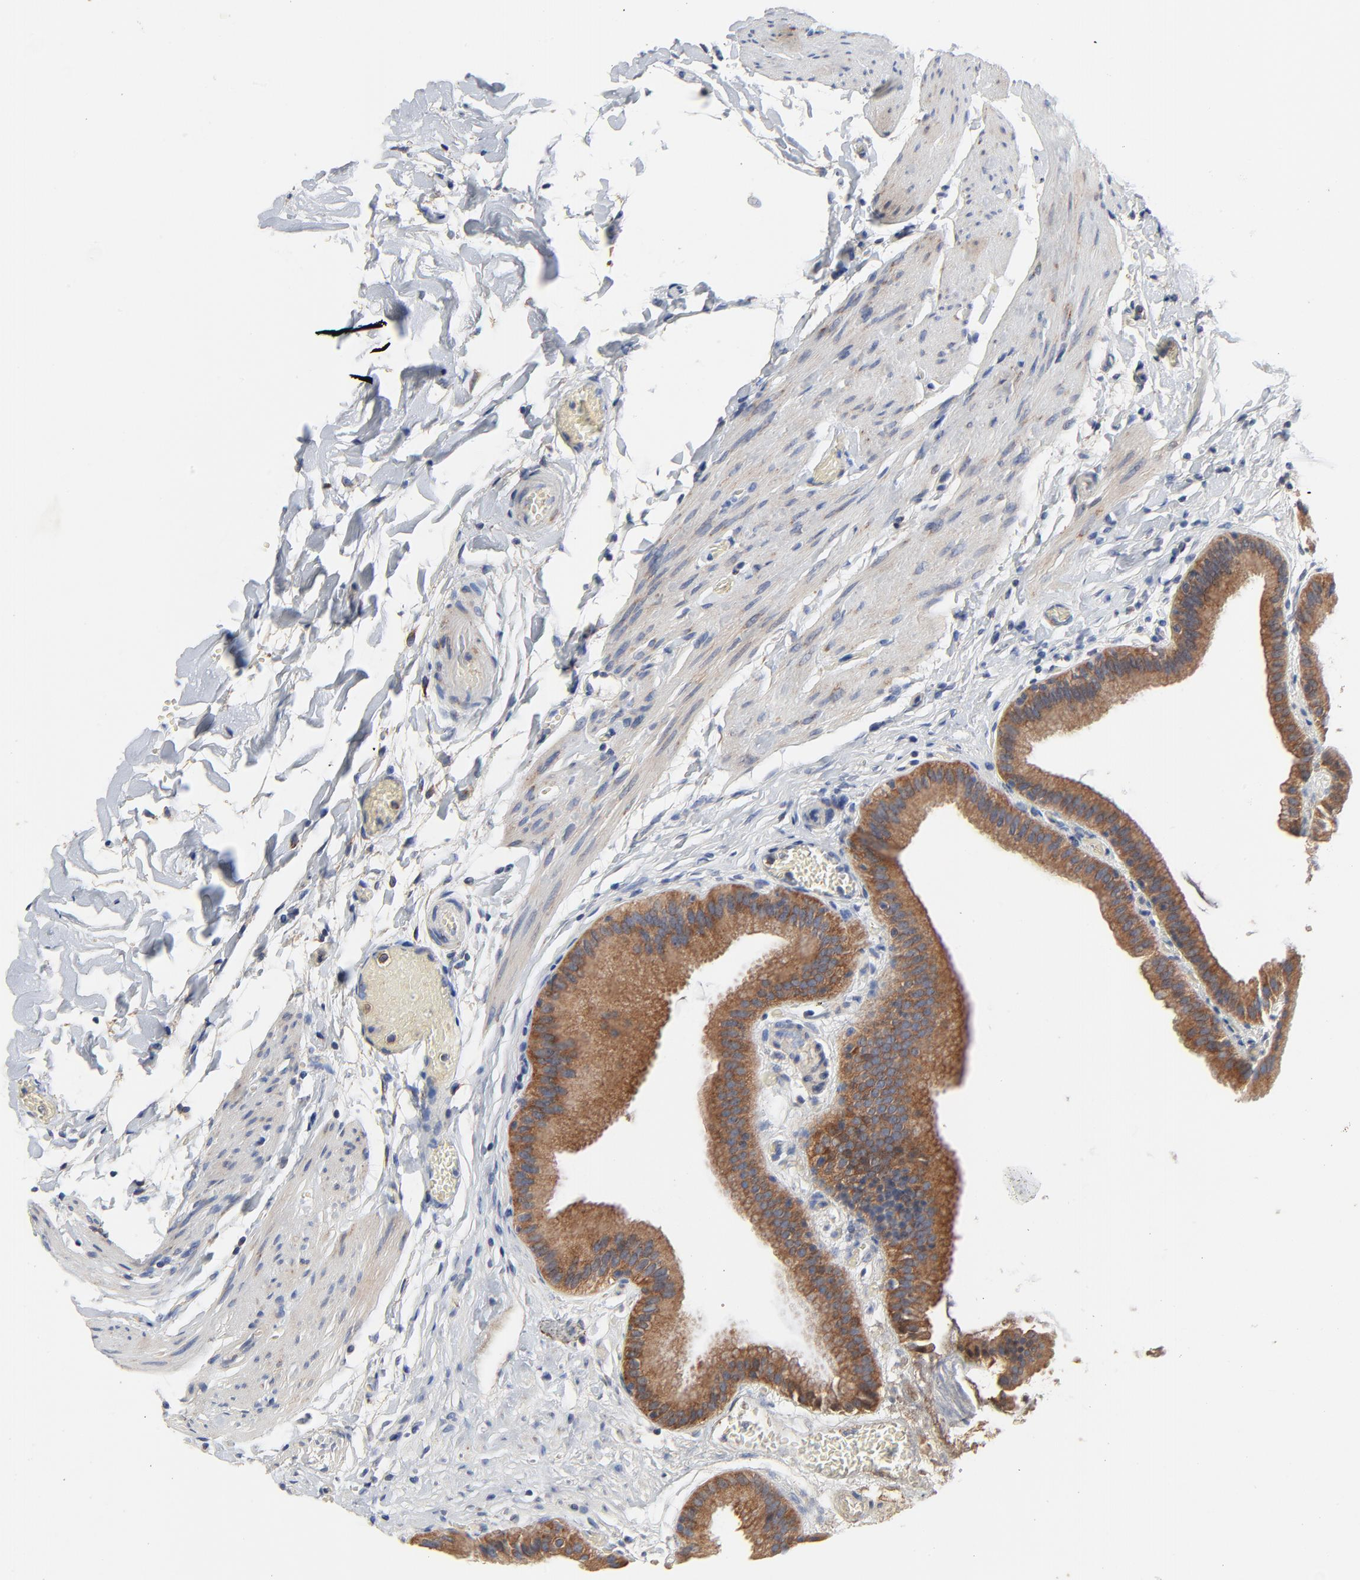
{"staining": {"intensity": "strong", "quantity": ">75%", "location": "cytoplasmic/membranous"}, "tissue": "gallbladder", "cell_type": "Glandular cells", "image_type": "normal", "snomed": [{"axis": "morphology", "description": "Normal tissue, NOS"}, {"axis": "topography", "description": "Gallbladder"}], "caption": "An image showing strong cytoplasmic/membranous positivity in about >75% of glandular cells in normal gallbladder, as visualized by brown immunohistochemical staining.", "gene": "VAV2", "patient": {"sex": "female", "age": 63}}